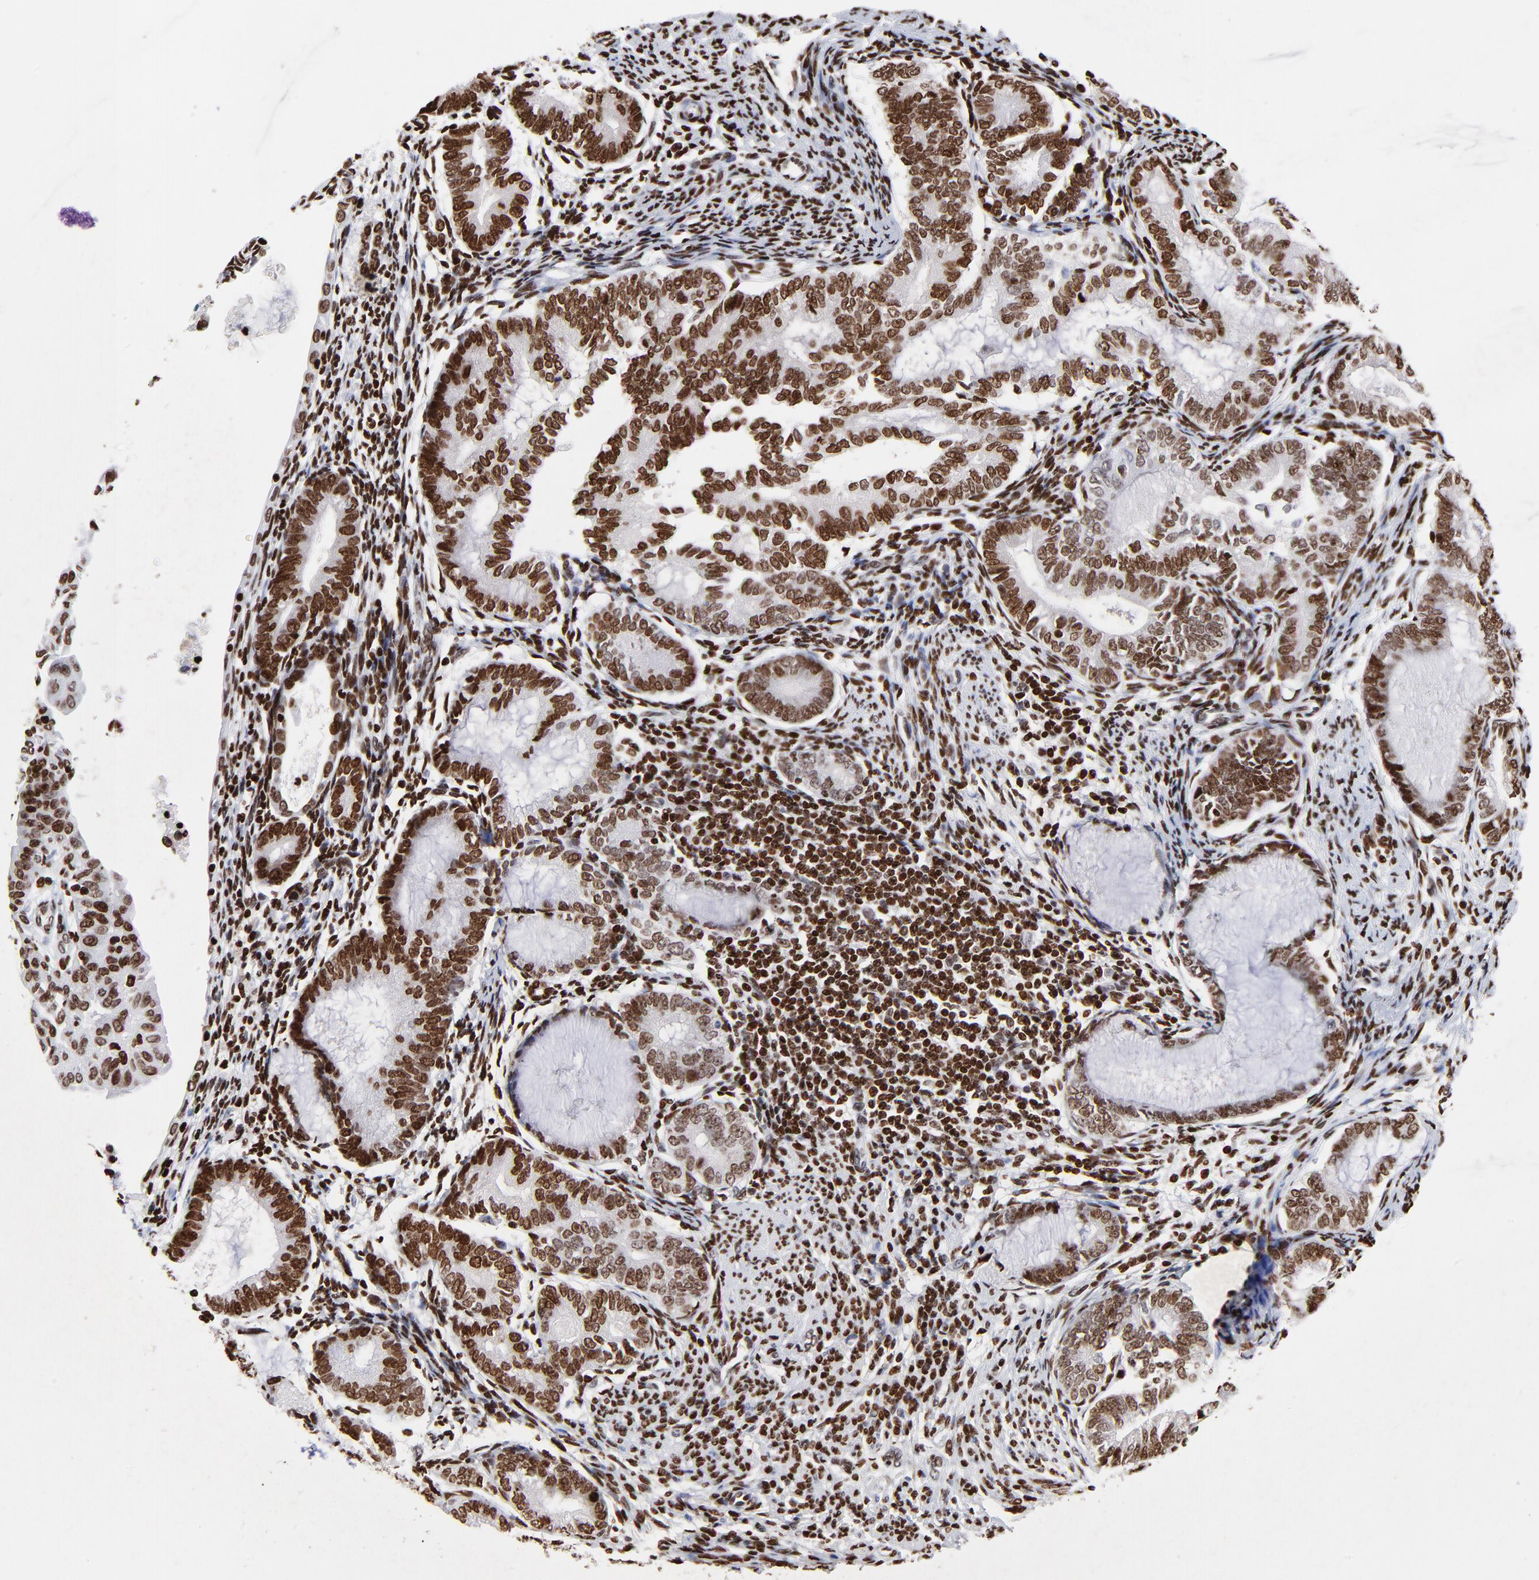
{"staining": {"intensity": "strong", "quantity": ">75%", "location": "nuclear"}, "tissue": "endometrial cancer", "cell_type": "Tumor cells", "image_type": "cancer", "snomed": [{"axis": "morphology", "description": "Adenocarcinoma, NOS"}, {"axis": "topography", "description": "Endometrium"}], "caption": "Brown immunohistochemical staining in human endometrial cancer (adenocarcinoma) exhibits strong nuclear expression in about >75% of tumor cells. Using DAB (3,3'-diaminobenzidine) (brown) and hematoxylin (blue) stains, captured at high magnification using brightfield microscopy.", "gene": "FBH1", "patient": {"sex": "female", "age": 63}}